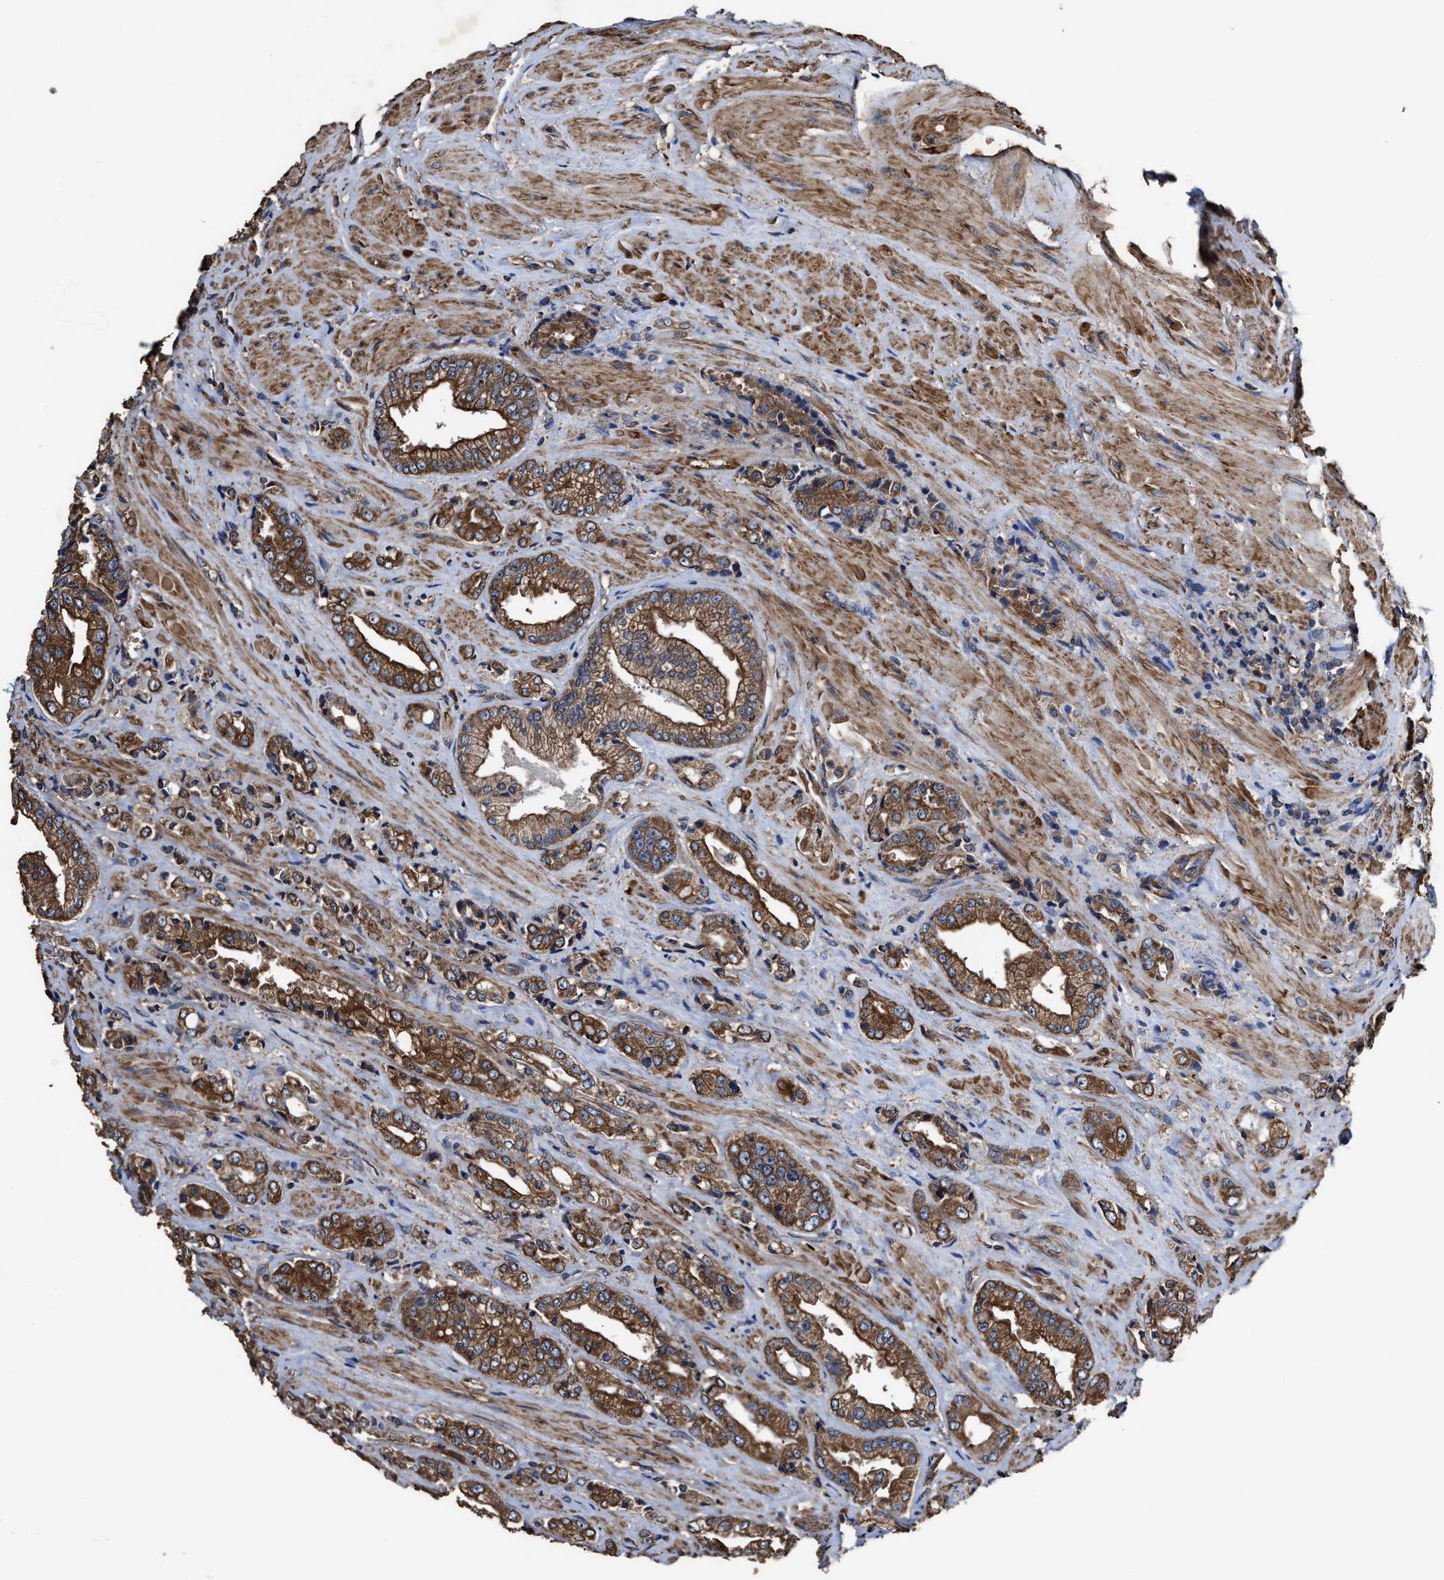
{"staining": {"intensity": "weak", "quantity": ">75%", "location": "cytoplasmic/membranous"}, "tissue": "prostate cancer", "cell_type": "Tumor cells", "image_type": "cancer", "snomed": [{"axis": "morphology", "description": "Adenocarcinoma, High grade"}, {"axis": "topography", "description": "Prostate"}], "caption": "This photomicrograph displays prostate adenocarcinoma (high-grade) stained with immunohistochemistry to label a protein in brown. The cytoplasmic/membranous of tumor cells show weak positivity for the protein. Nuclei are counter-stained blue.", "gene": "SFXN4", "patient": {"sex": "male", "age": 61}}